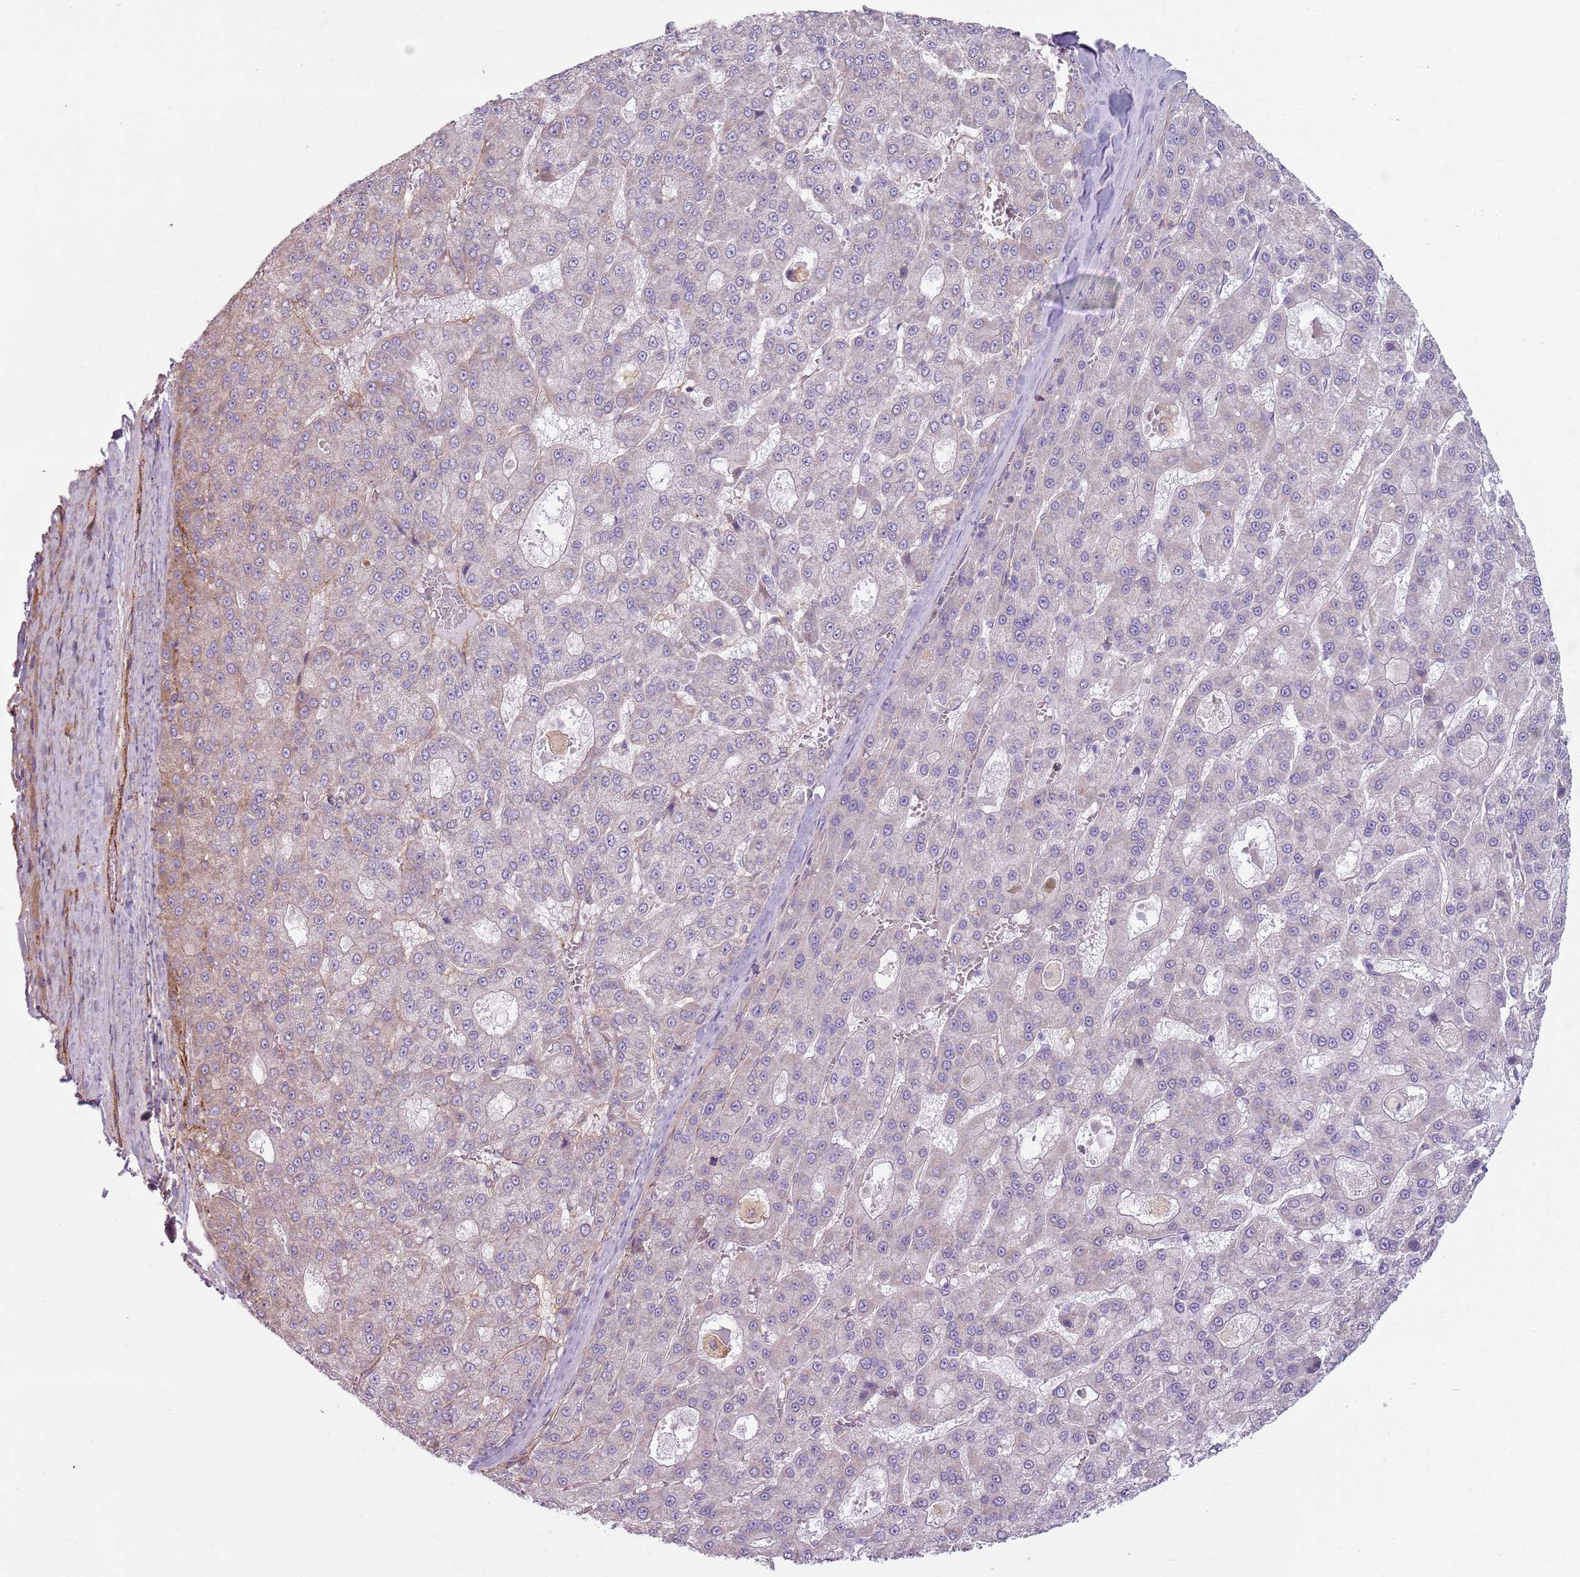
{"staining": {"intensity": "negative", "quantity": "none", "location": "none"}, "tissue": "liver cancer", "cell_type": "Tumor cells", "image_type": "cancer", "snomed": [{"axis": "morphology", "description": "Carcinoma, Hepatocellular, NOS"}, {"axis": "topography", "description": "Liver"}], "caption": "Immunohistochemistry histopathology image of liver cancer stained for a protein (brown), which shows no staining in tumor cells.", "gene": "SNX1", "patient": {"sex": "male", "age": 70}}